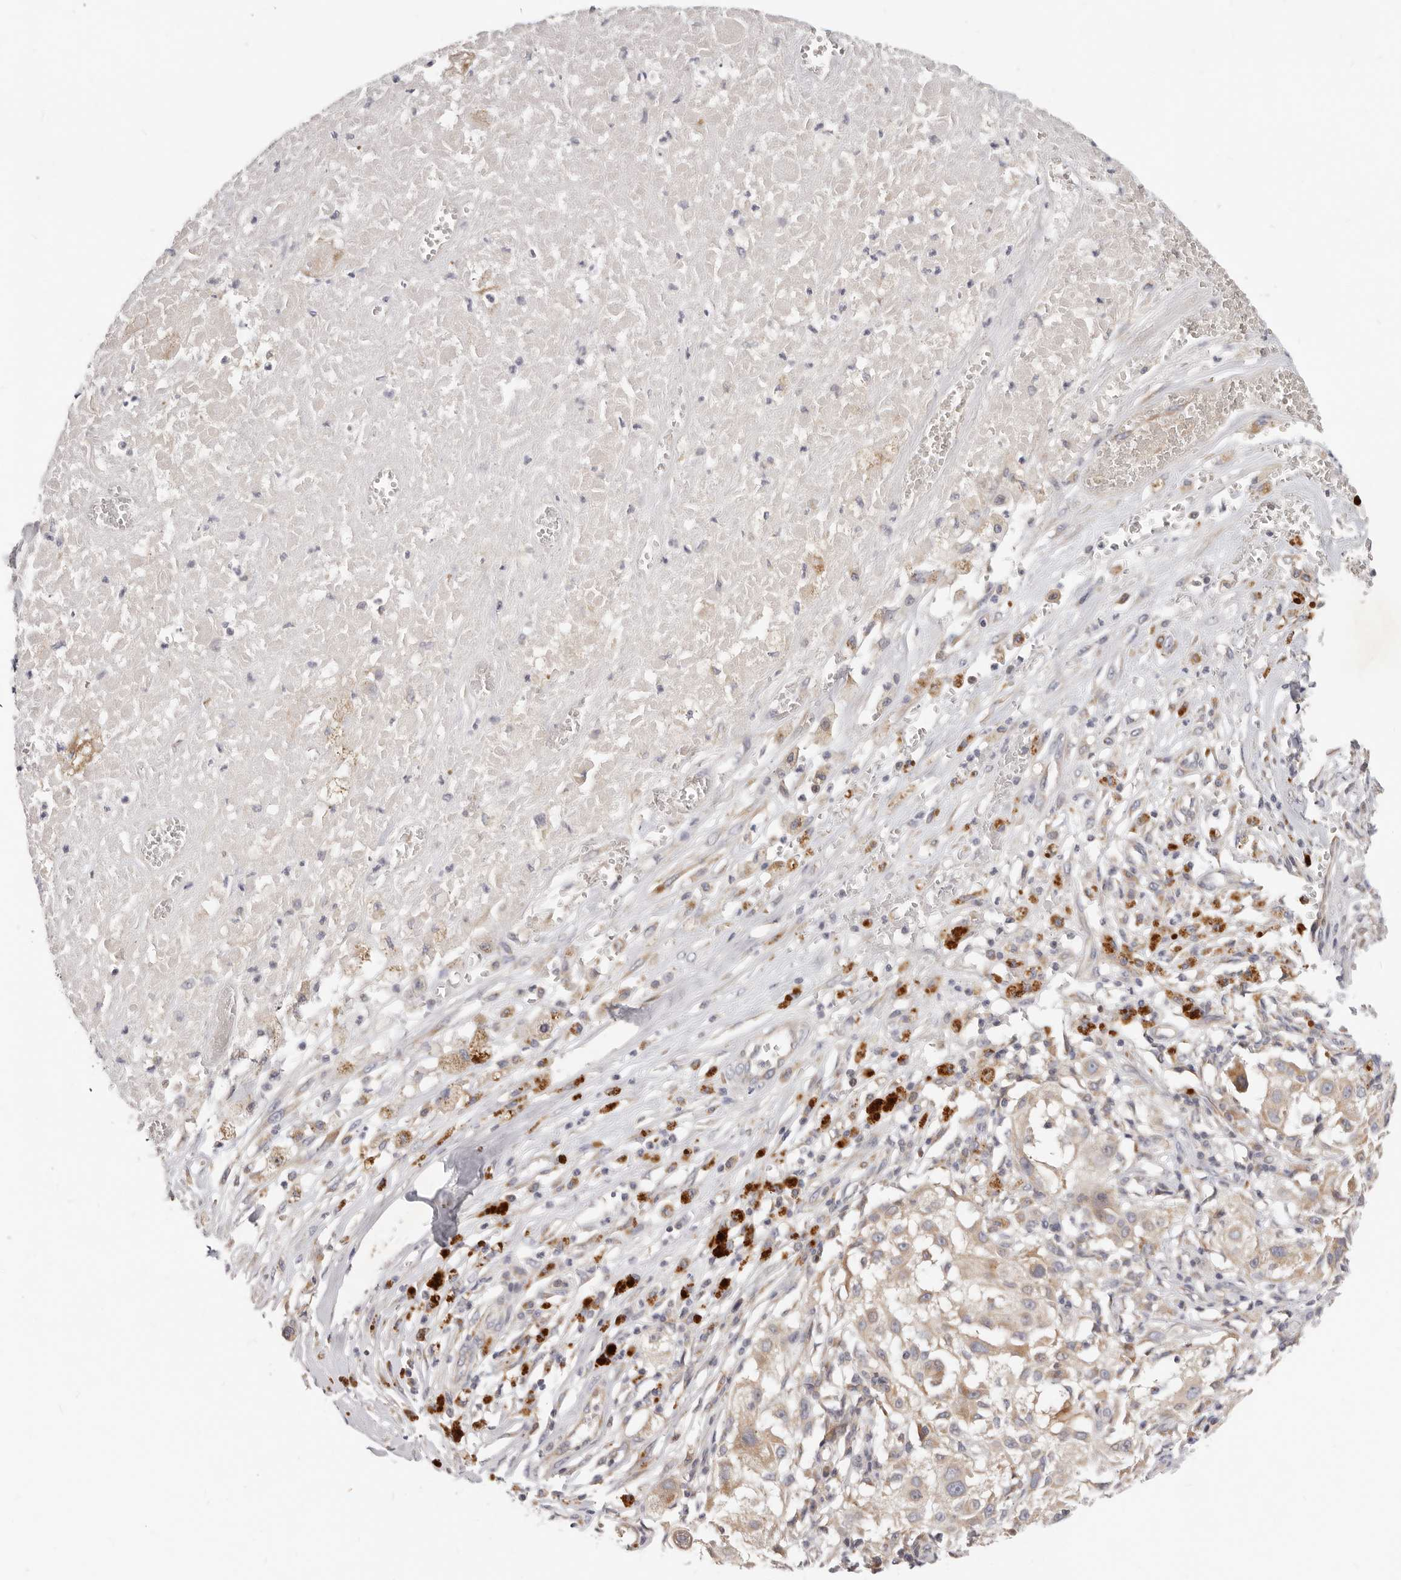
{"staining": {"intensity": "weak", "quantity": "<25%", "location": "cytoplasmic/membranous"}, "tissue": "melanoma", "cell_type": "Tumor cells", "image_type": "cancer", "snomed": [{"axis": "morphology", "description": "Necrosis, NOS"}, {"axis": "morphology", "description": "Malignant melanoma, NOS"}, {"axis": "topography", "description": "Skin"}], "caption": "Immunohistochemical staining of human melanoma demonstrates no significant staining in tumor cells.", "gene": "TFB2M", "patient": {"sex": "female", "age": 87}}